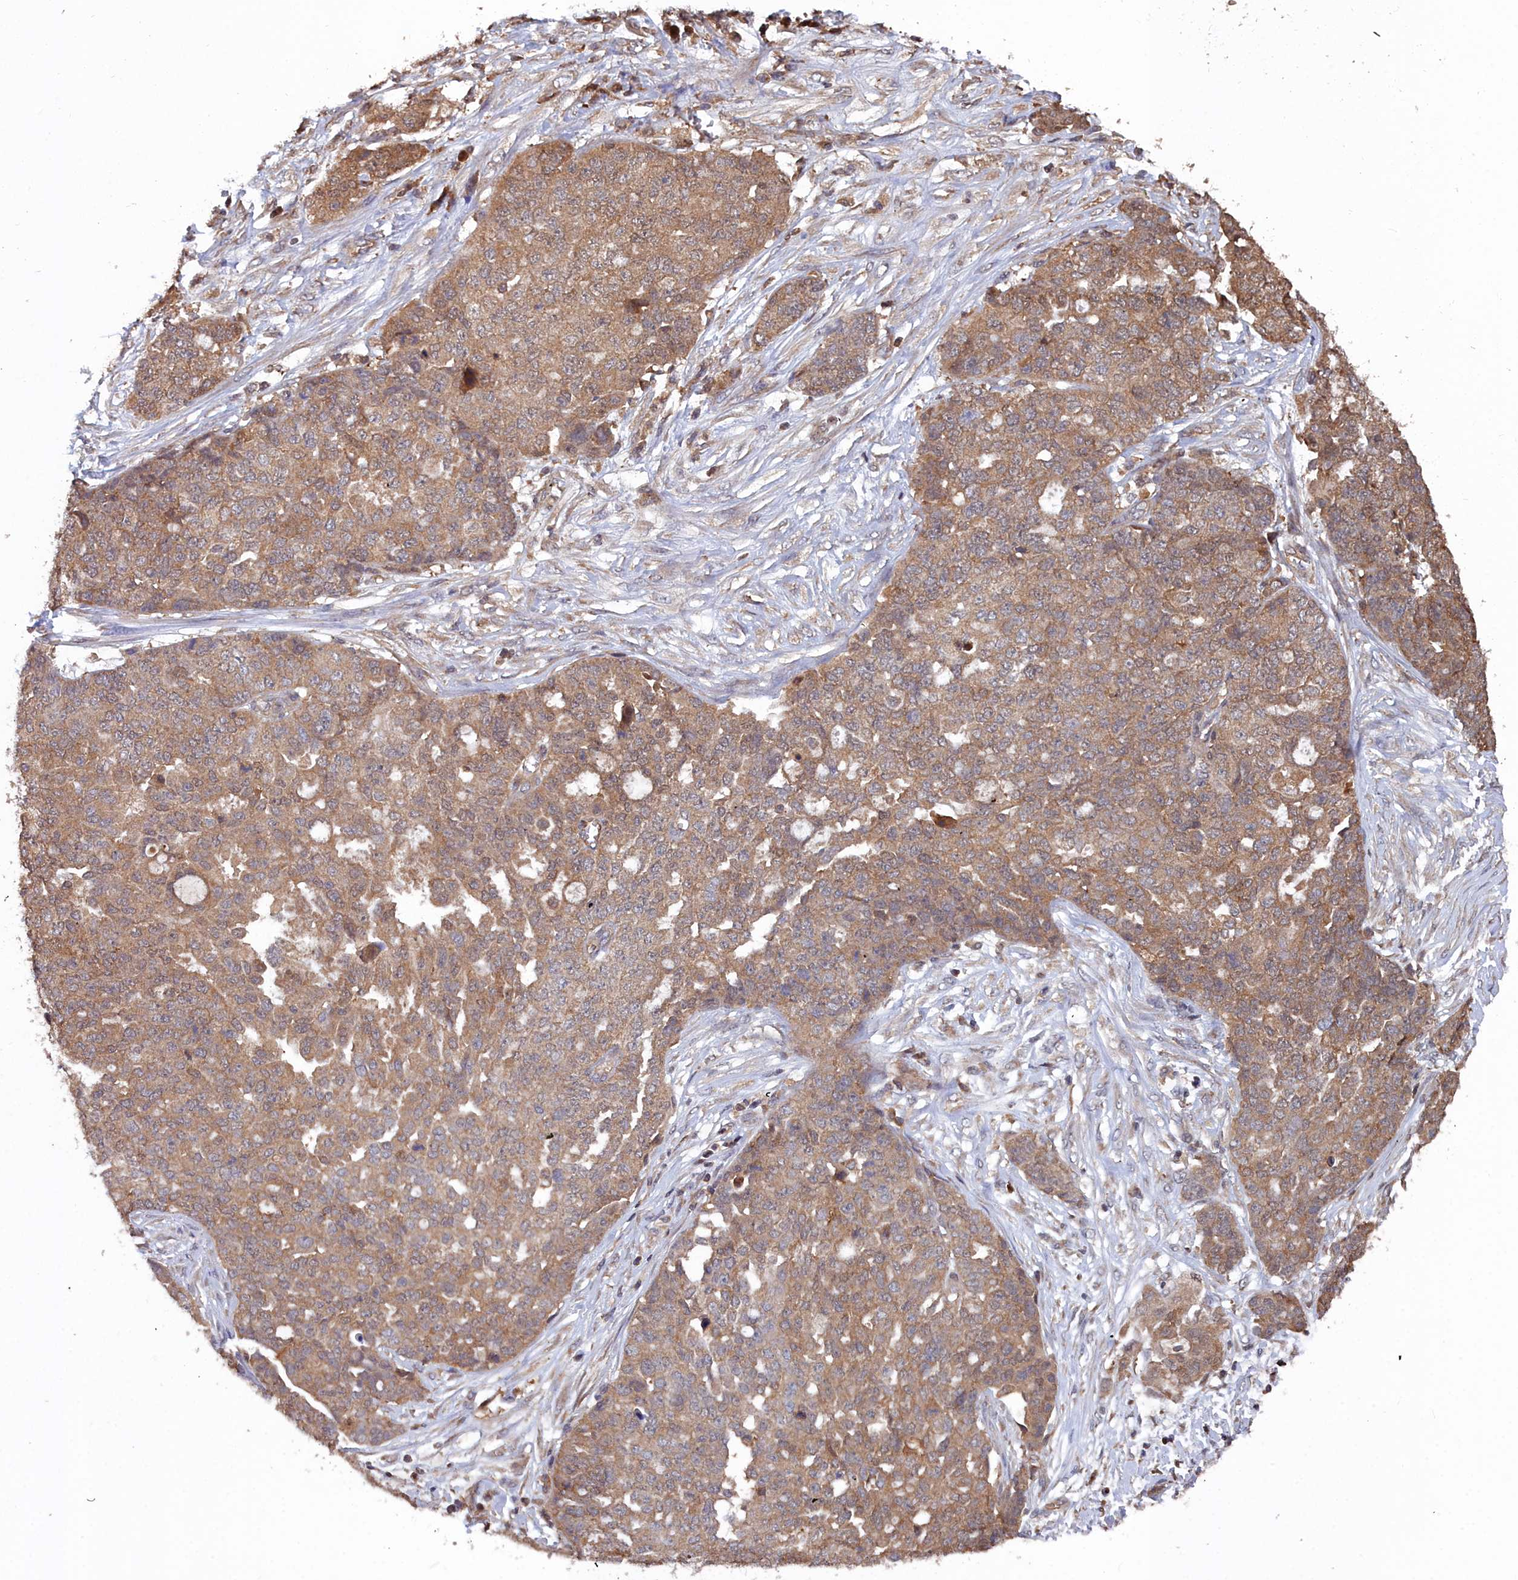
{"staining": {"intensity": "moderate", "quantity": ">75%", "location": "cytoplasmic/membranous"}, "tissue": "ovarian cancer", "cell_type": "Tumor cells", "image_type": "cancer", "snomed": [{"axis": "morphology", "description": "Cystadenocarcinoma, serous, NOS"}, {"axis": "topography", "description": "Soft tissue"}, {"axis": "topography", "description": "Ovary"}], "caption": "Tumor cells show medium levels of moderate cytoplasmic/membranous expression in about >75% of cells in human ovarian serous cystadenocarcinoma.", "gene": "GFRA2", "patient": {"sex": "female", "age": 57}}